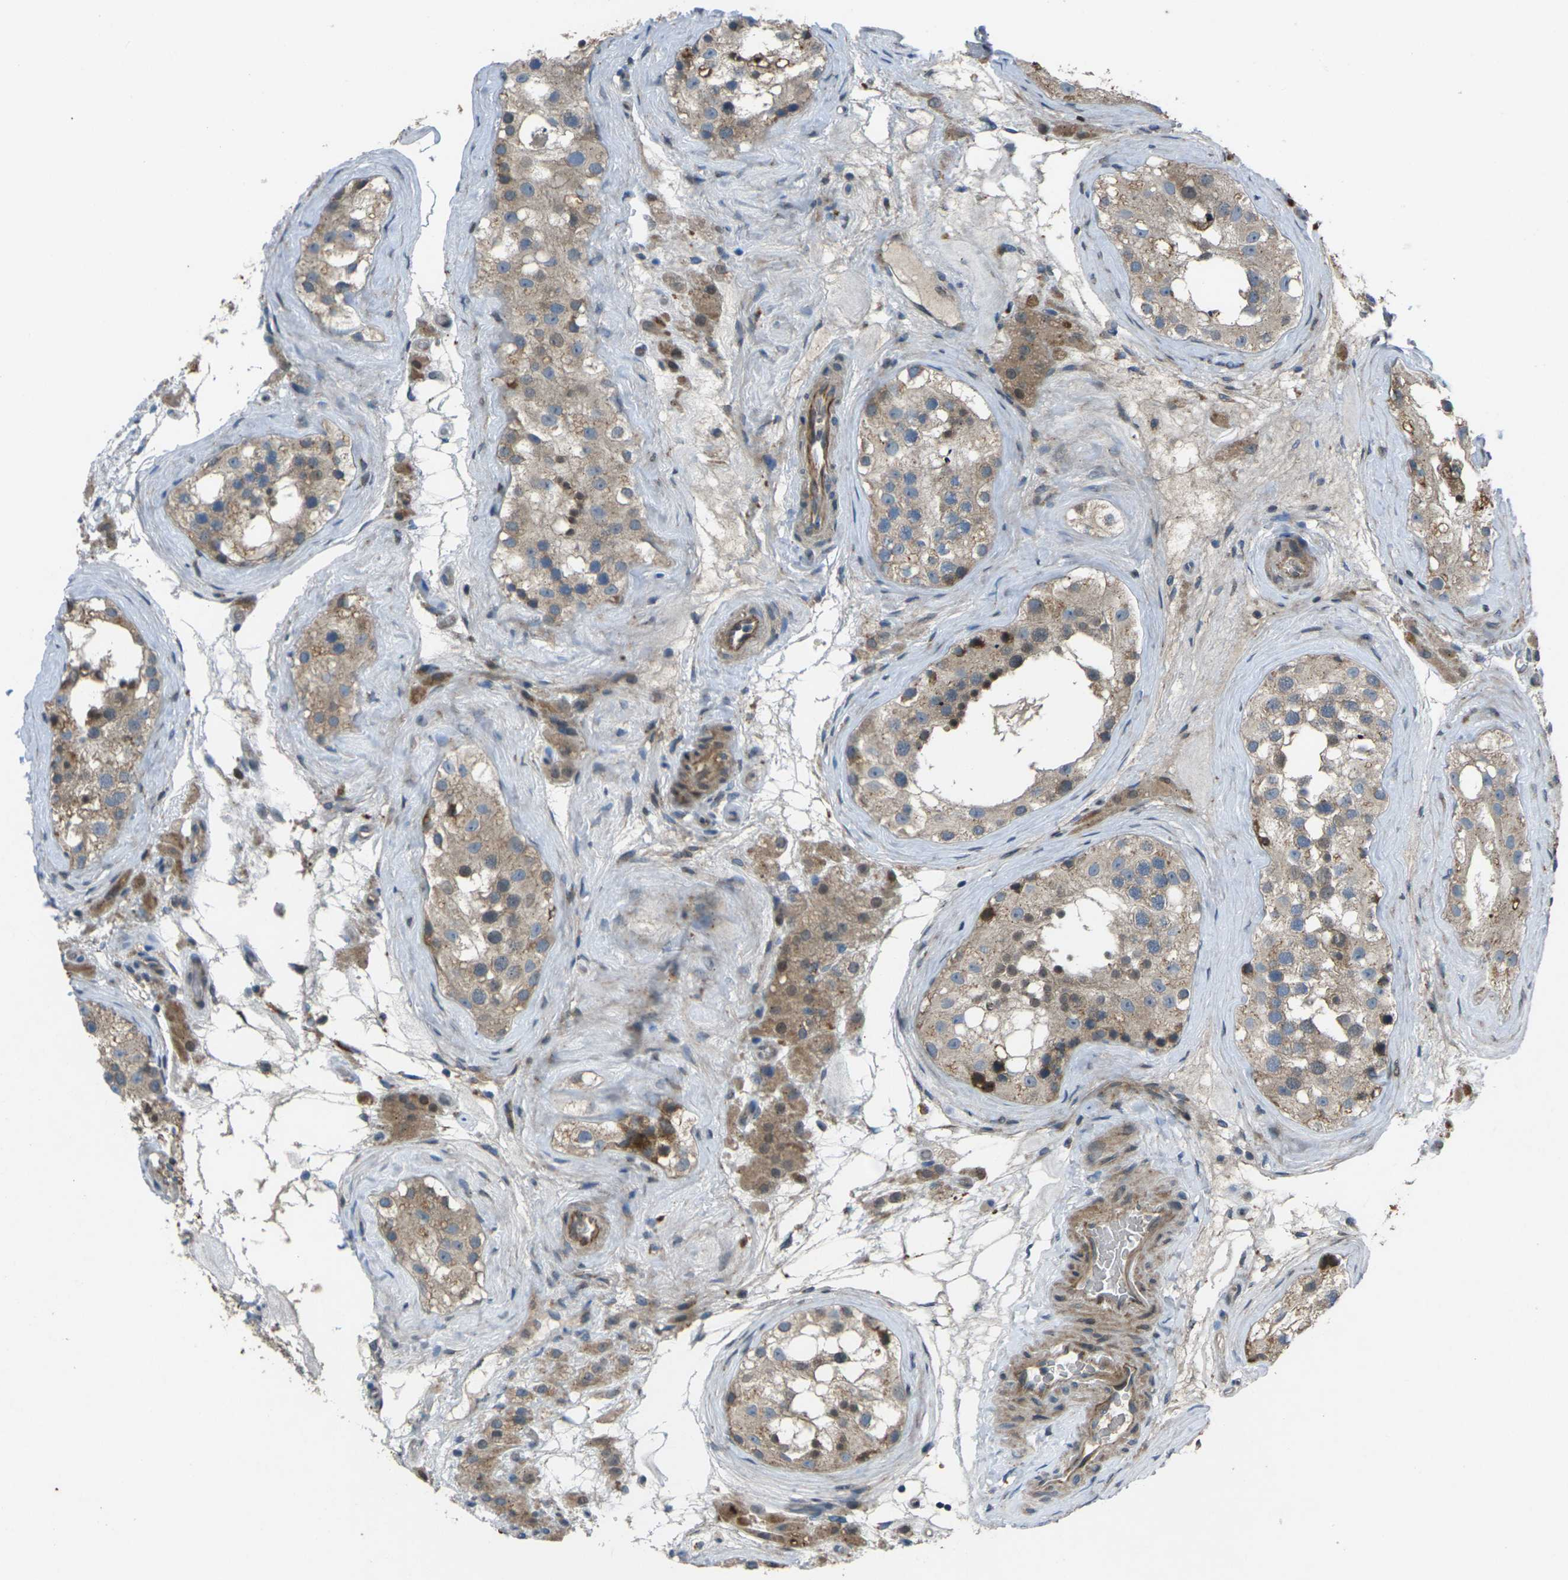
{"staining": {"intensity": "moderate", "quantity": ">75%", "location": "cytoplasmic/membranous"}, "tissue": "testis", "cell_type": "Cells in seminiferous ducts", "image_type": "normal", "snomed": [{"axis": "morphology", "description": "Normal tissue, NOS"}, {"axis": "morphology", "description": "Seminoma, NOS"}, {"axis": "topography", "description": "Testis"}], "caption": "The immunohistochemical stain labels moderate cytoplasmic/membranous staining in cells in seminiferous ducts of benign testis. The staining was performed using DAB (3,3'-diaminobenzidine), with brown indicating positive protein expression. Nuclei are stained blue with hematoxylin.", "gene": "EDNRA", "patient": {"sex": "male", "age": 71}}